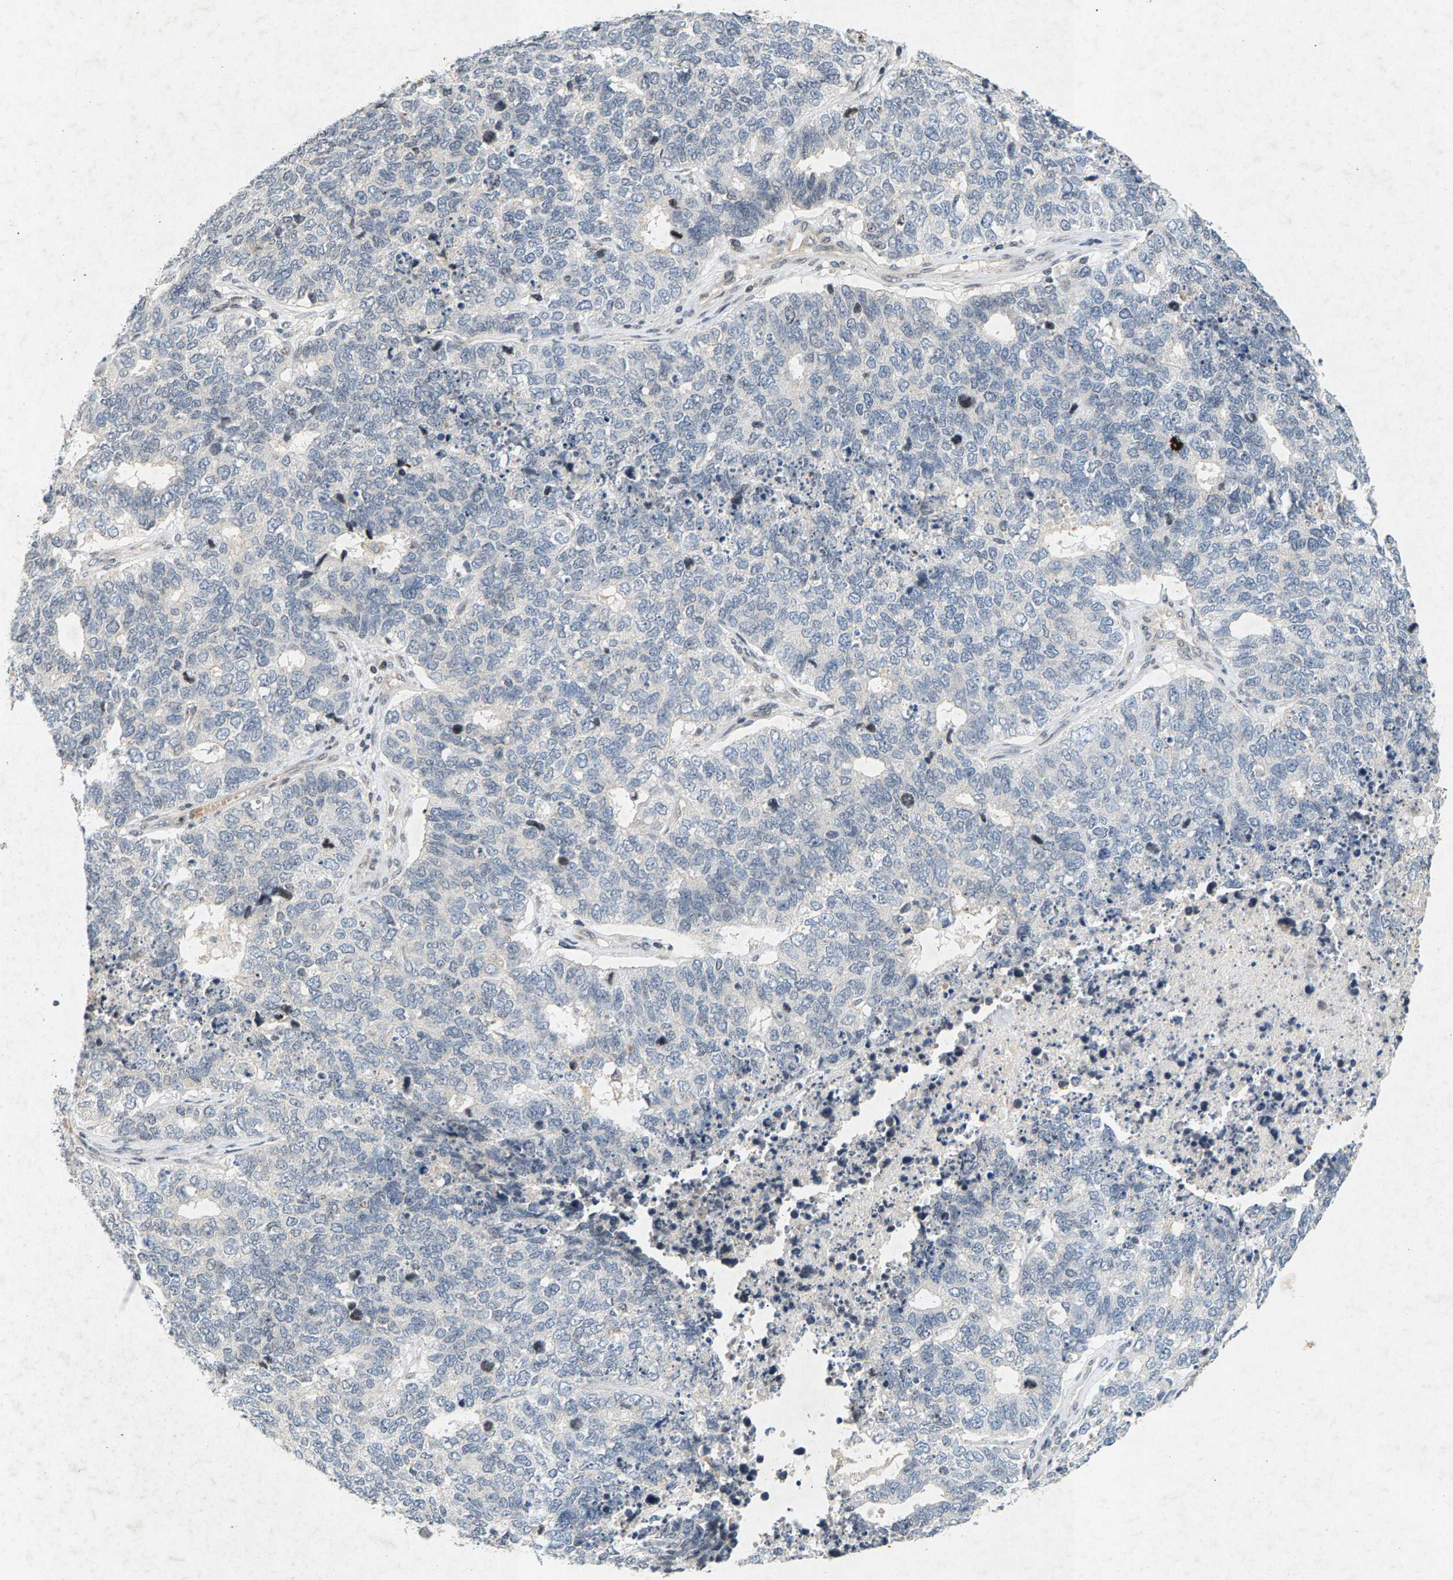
{"staining": {"intensity": "negative", "quantity": "none", "location": "none"}, "tissue": "cervical cancer", "cell_type": "Tumor cells", "image_type": "cancer", "snomed": [{"axis": "morphology", "description": "Squamous cell carcinoma, NOS"}, {"axis": "topography", "description": "Cervix"}], "caption": "Cervical cancer stained for a protein using IHC shows no staining tumor cells.", "gene": "ZPR1", "patient": {"sex": "female", "age": 63}}